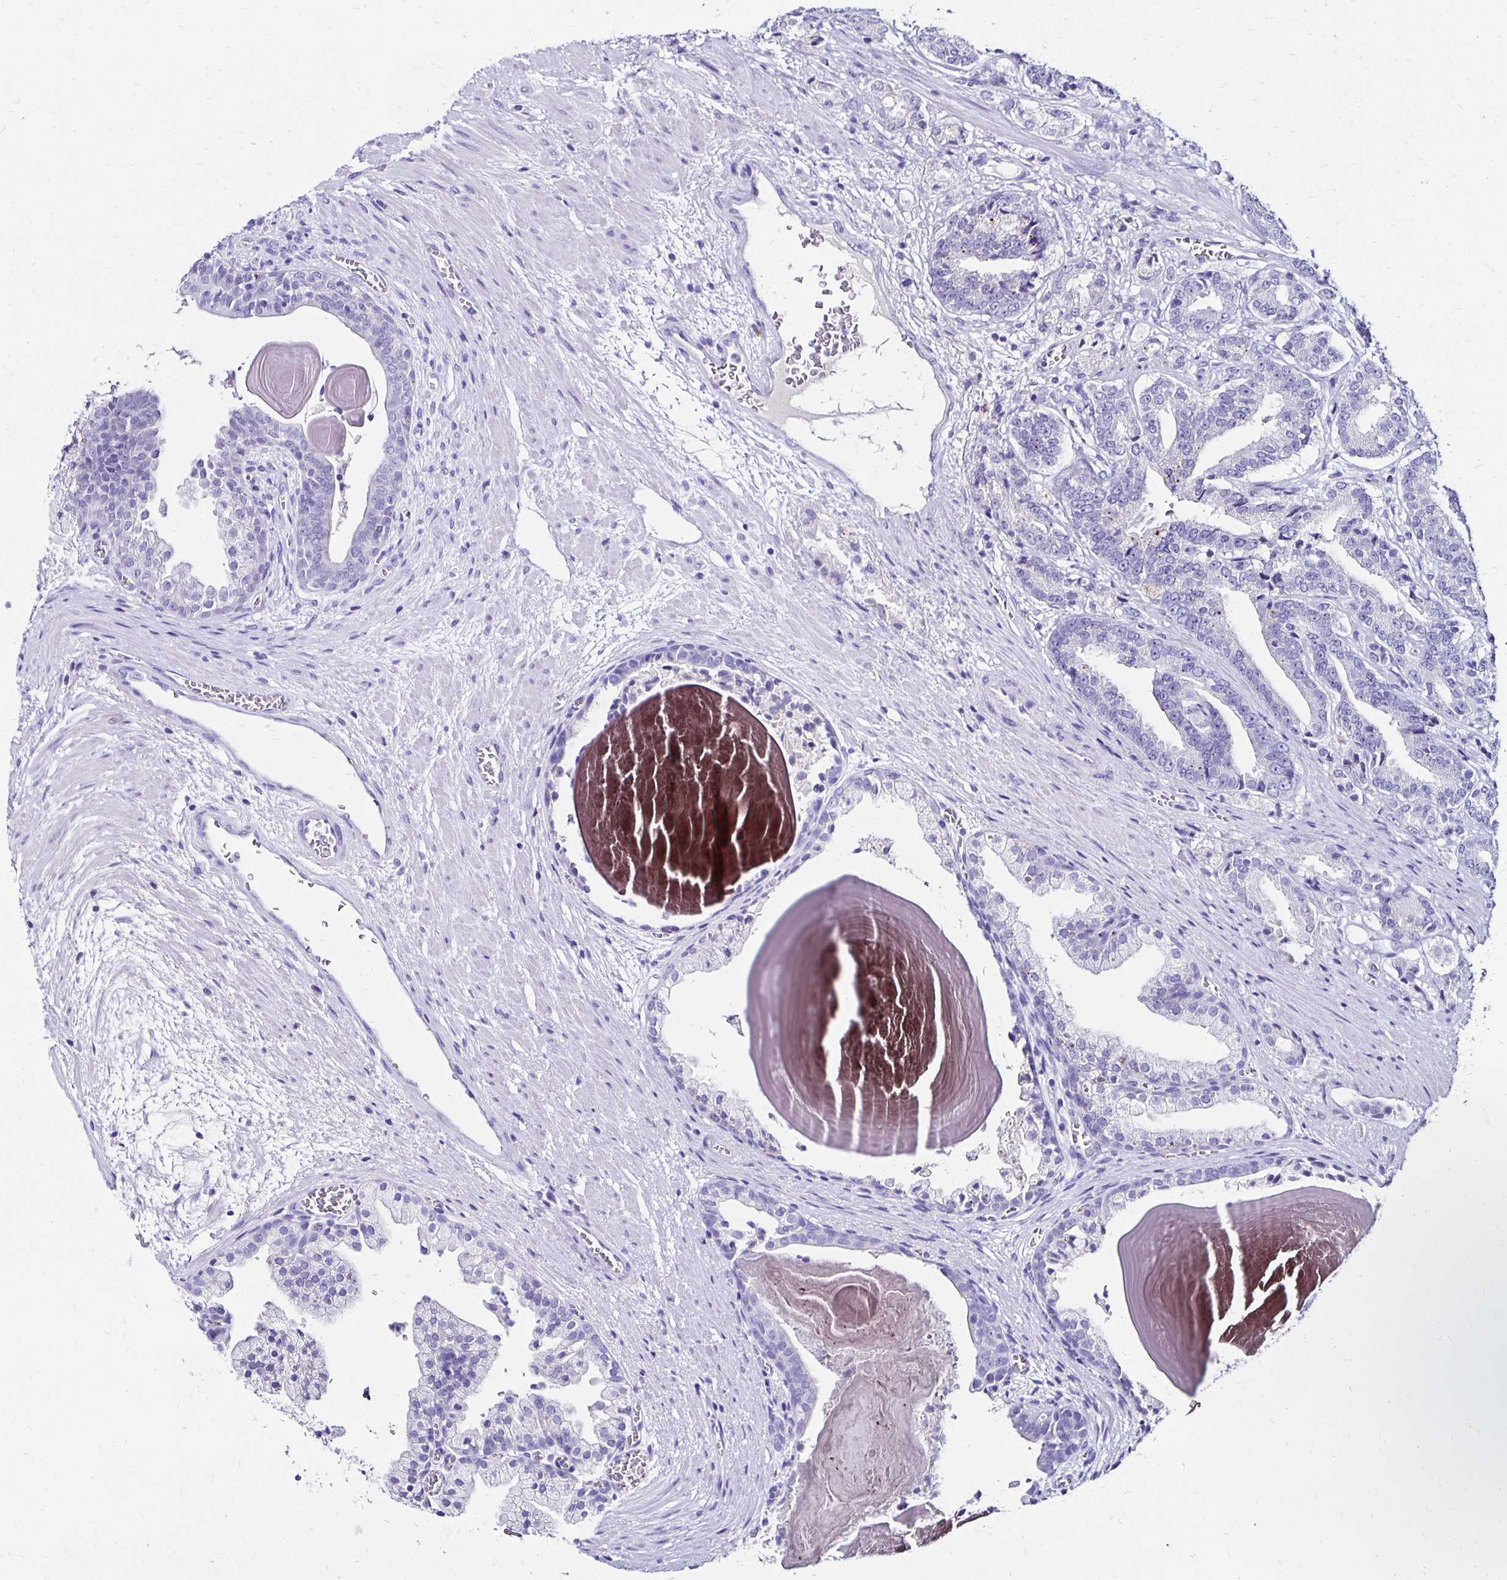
{"staining": {"intensity": "negative", "quantity": "none", "location": "none"}, "tissue": "prostate cancer", "cell_type": "Tumor cells", "image_type": "cancer", "snomed": [{"axis": "morphology", "description": "Adenocarcinoma, High grade"}, {"axis": "topography", "description": "Prostate and seminal vesicle, NOS"}], "caption": "There is no significant positivity in tumor cells of high-grade adenocarcinoma (prostate).", "gene": "KCNT1", "patient": {"sex": "male", "age": 61}}